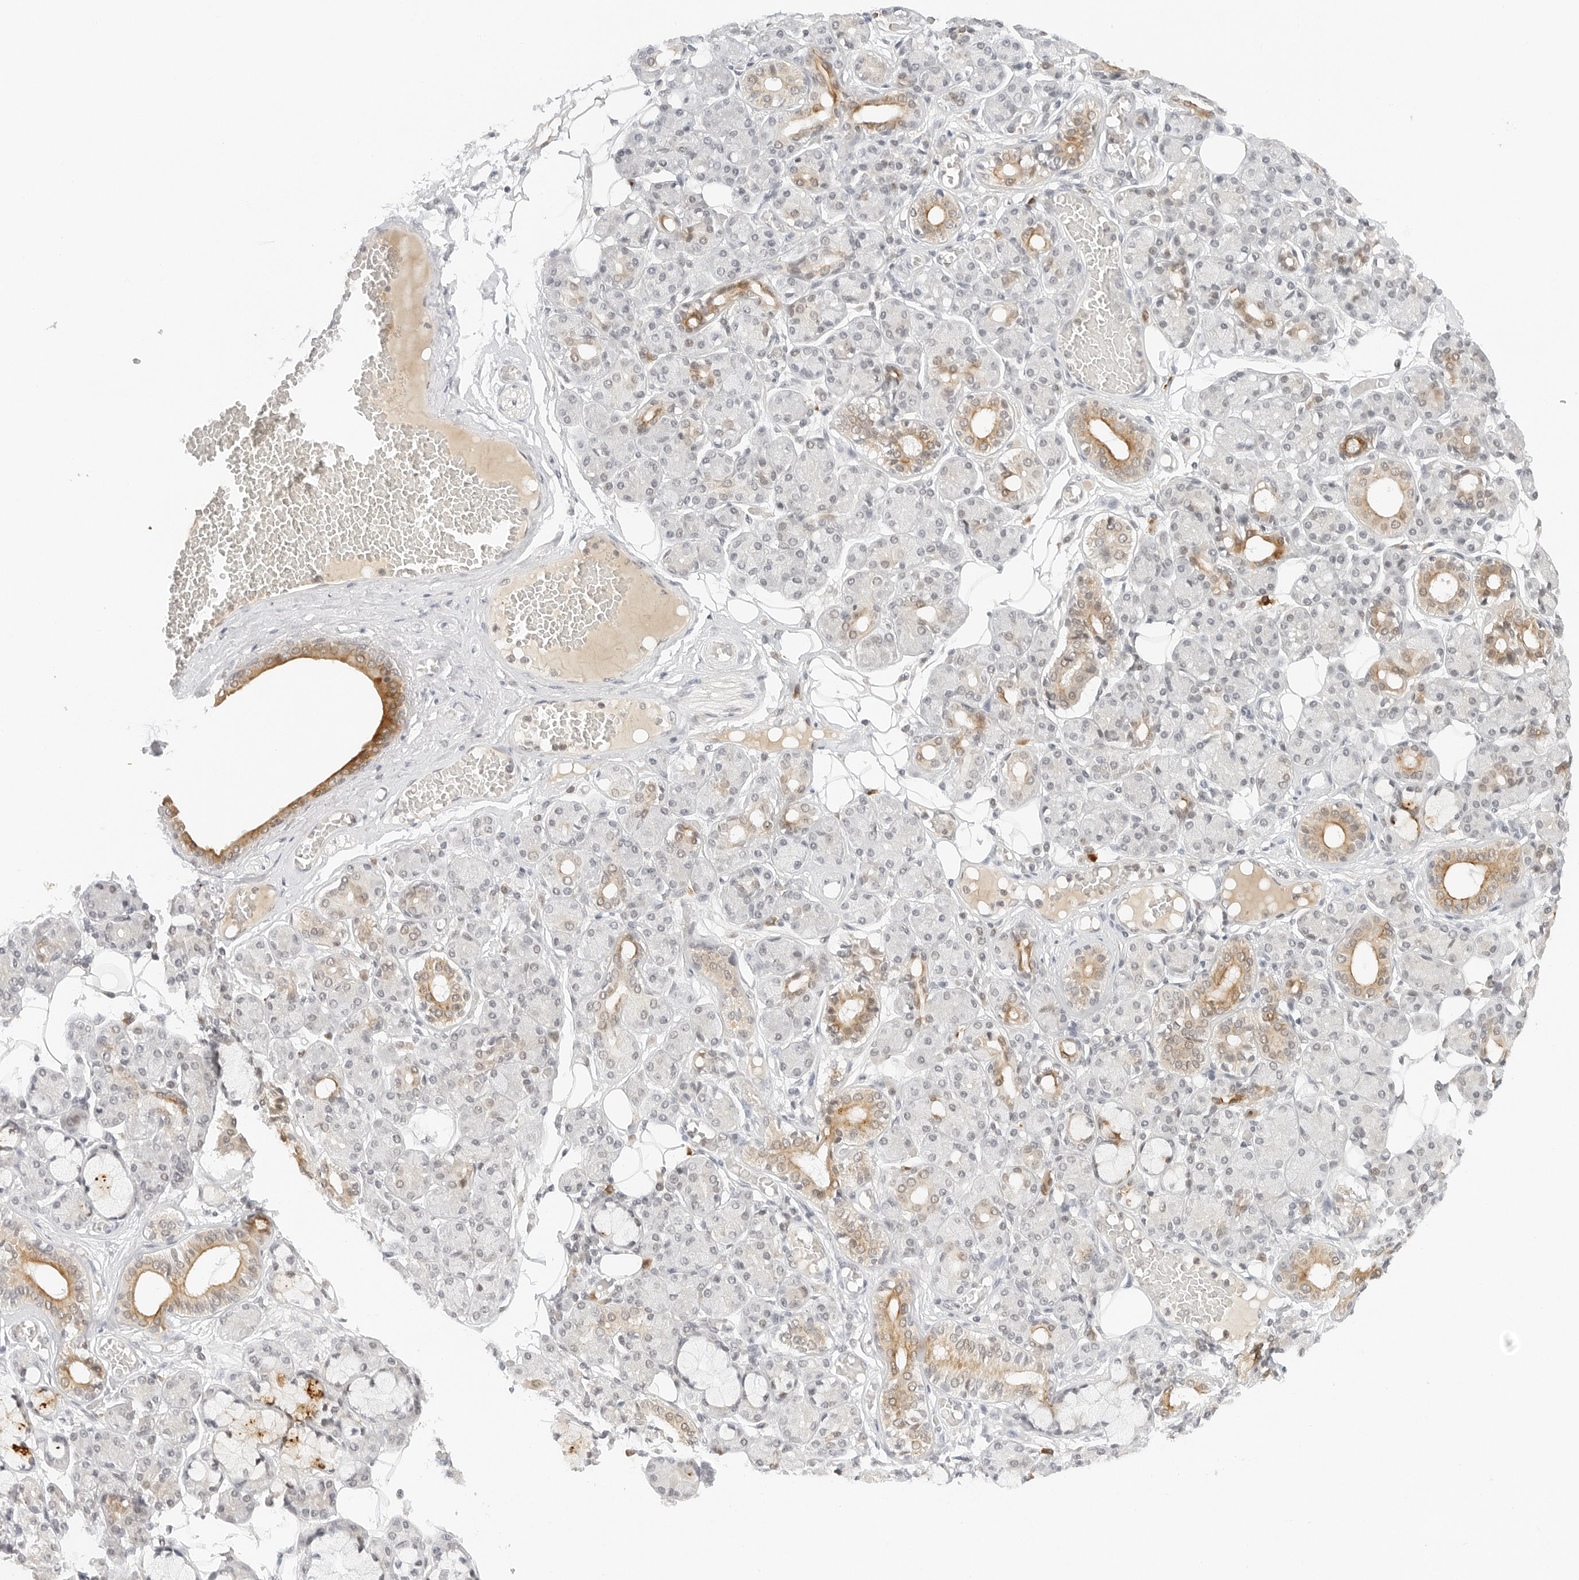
{"staining": {"intensity": "moderate", "quantity": "<25%", "location": "cytoplasmic/membranous"}, "tissue": "salivary gland", "cell_type": "Glandular cells", "image_type": "normal", "snomed": [{"axis": "morphology", "description": "Normal tissue, NOS"}, {"axis": "topography", "description": "Salivary gland"}], "caption": "A photomicrograph showing moderate cytoplasmic/membranous staining in approximately <25% of glandular cells in normal salivary gland, as visualized by brown immunohistochemical staining.", "gene": "NEO1", "patient": {"sex": "male", "age": 63}}